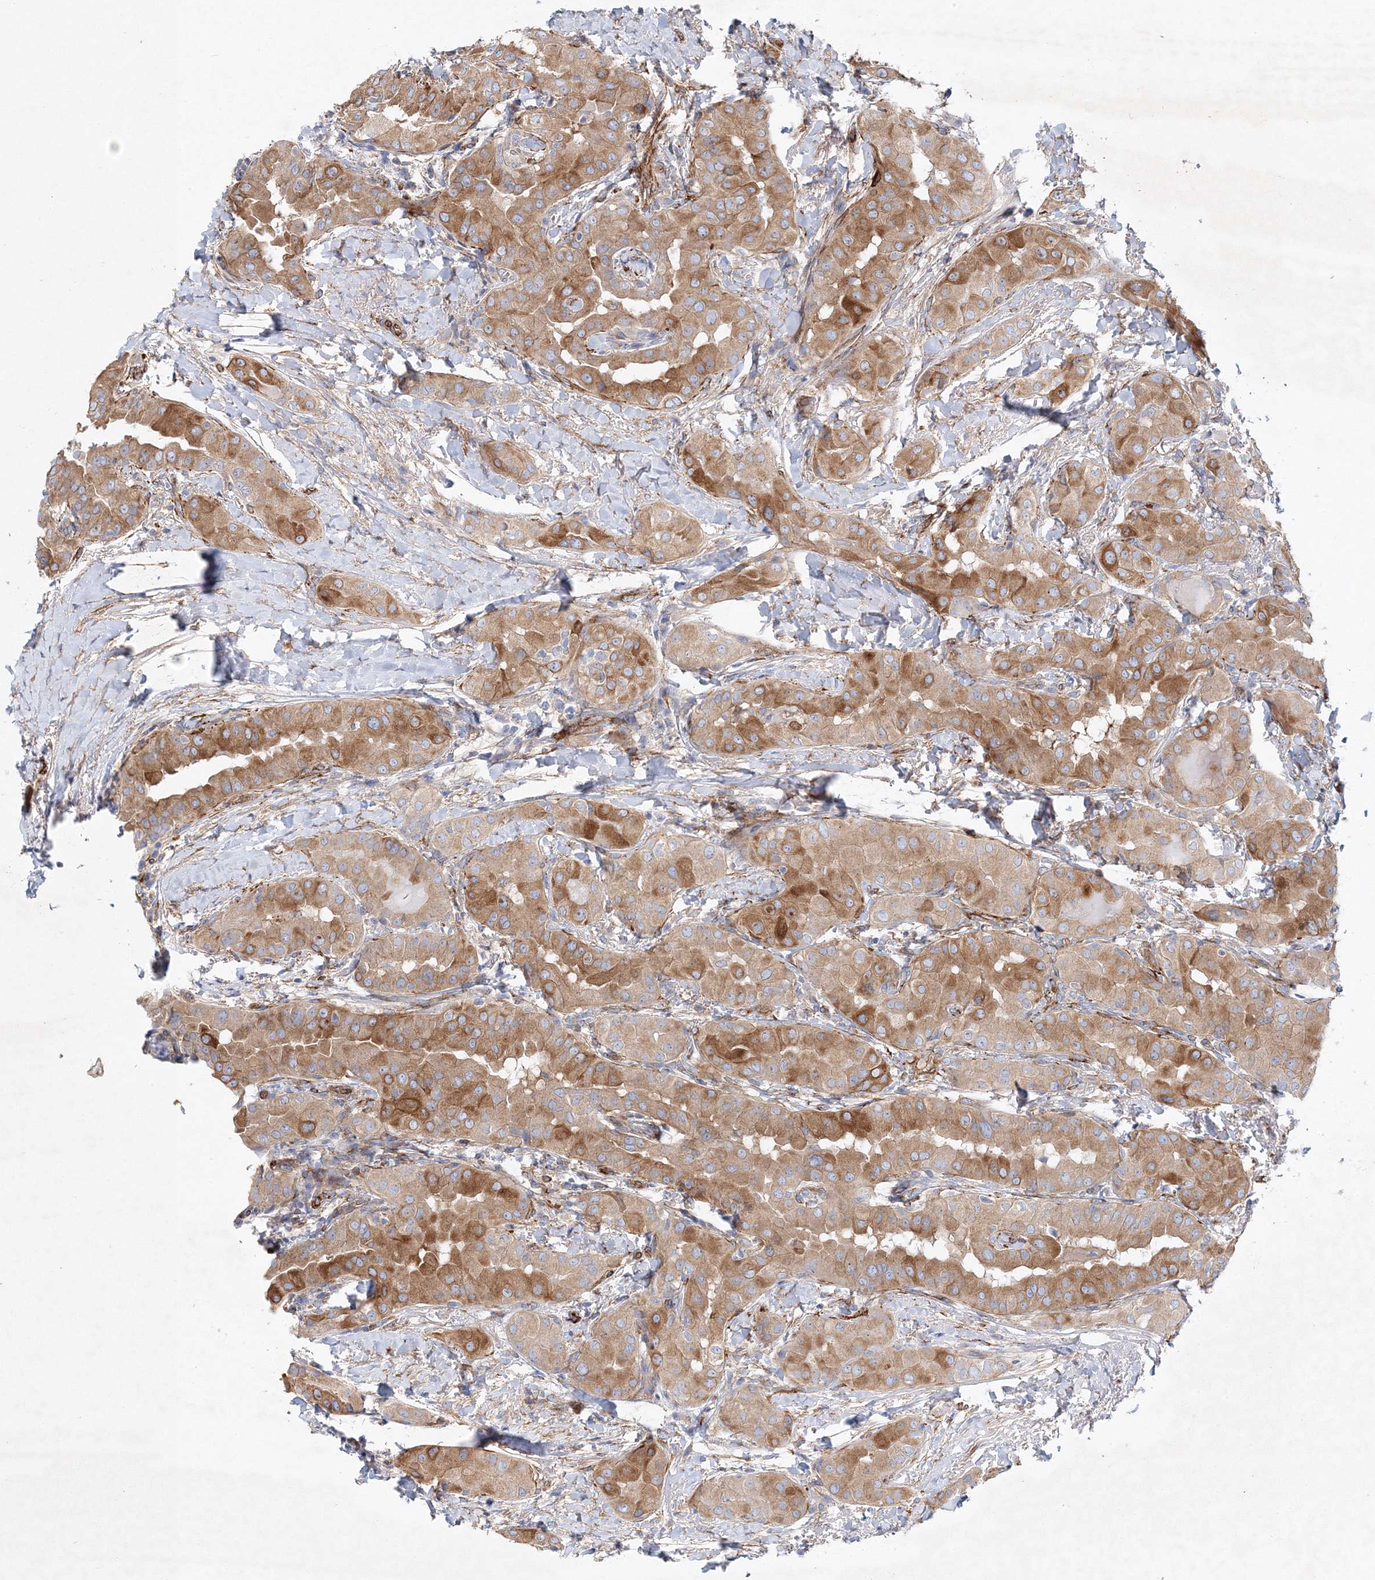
{"staining": {"intensity": "moderate", "quantity": ">75%", "location": "cytoplasmic/membranous"}, "tissue": "thyroid cancer", "cell_type": "Tumor cells", "image_type": "cancer", "snomed": [{"axis": "morphology", "description": "Papillary adenocarcinoma, NOS"}, {"axis": "topography", "description": "Thyroid gland"}], "caption": "The micrograph exhibits staining of papillary adenocarcinoma (thyroid), revealing moderate cytoplasmic/membranous protein expression (brown color) within tumor cells. (DAB (3,3'-diaminobenzidine) = brown stain, brightfield microscopy at high magnification).", "gene": "ZFYVE16", "patient": {"sex": "male", "age": 33}}